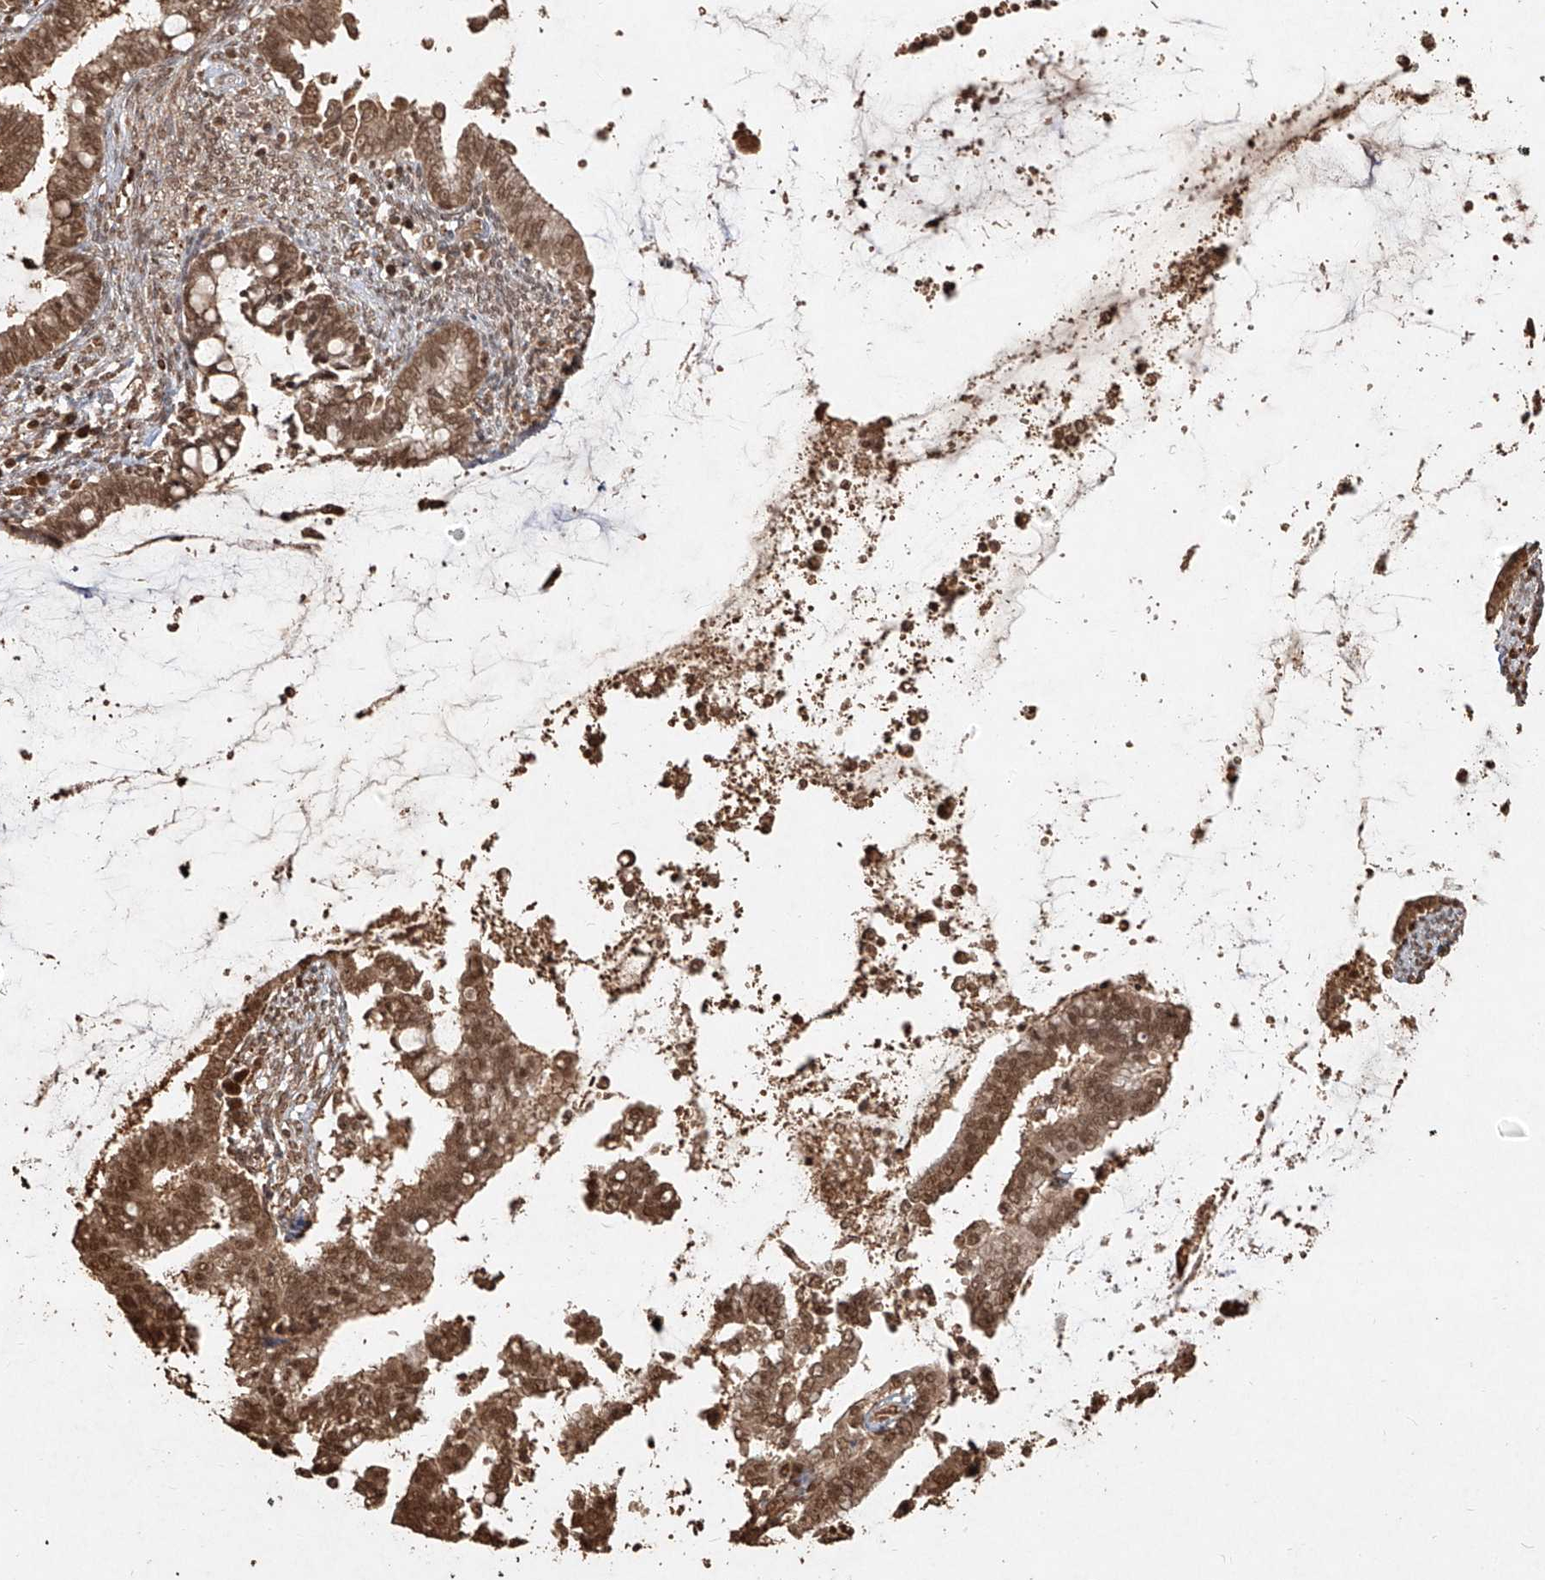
{"staining": {"intensity": "moderate", "quantity": ">75%", "location": "cytoplasmic/membranous,nuclear"}, "tissue": "cervical cancer", "cell_type": "Tumor cells", "image_type": "cancer", "snomed": [{"axis": "morphology", "description": "Adenocarcinoma, NOS"}, {"axis": "topography", "description": "Cervix"}], "caption": "A photomicrograph of cervical cancer stained for a protein exhibits moderate cytoplasmic/membranous and nuclear brown staining in tumor cells.", "gene": "UBE2K", "patient": {"sex": "female", "age": 44}}